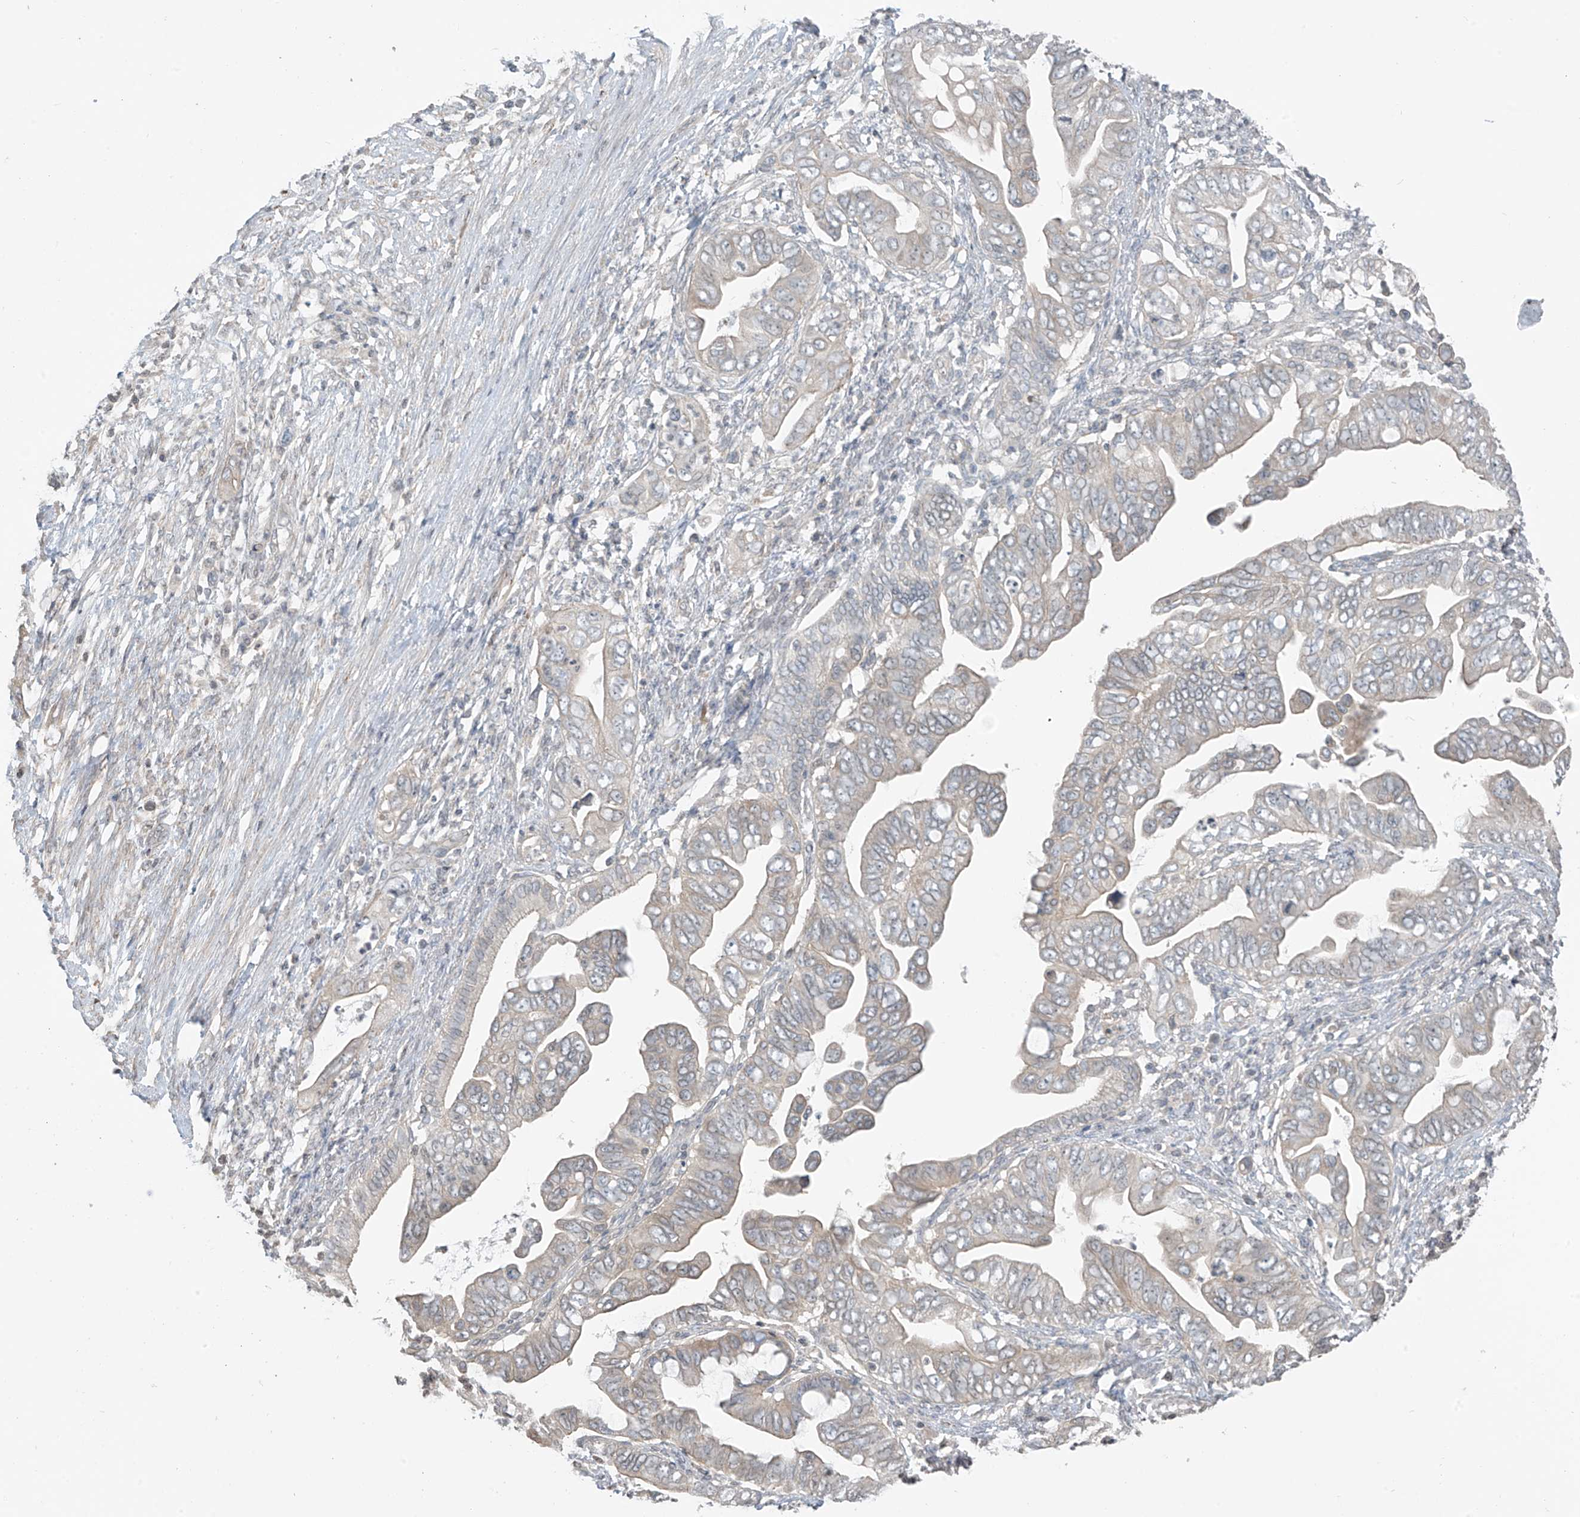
{"staining": {"intensity": "negative", "quantity": "none", "location": "none"}, "tissue": "pancreatic cancer", "cell_type": "Tumor cells", "image_type": "cancer", "snomed": [{"axis": "morphology", "description": "Adenocarcinoma, NOS"}, {"axis": "topography", "description": "Pancreas"}], "caption": "This image is of pancreatic cancer (adenocarcinoma) stained with IHC to label a protein in brown with the nuclei are counter-stained blue. There is no positivity in tumor cells.", "gene": "HOXA11", "patient": {"sex": "male", "age": 75}}